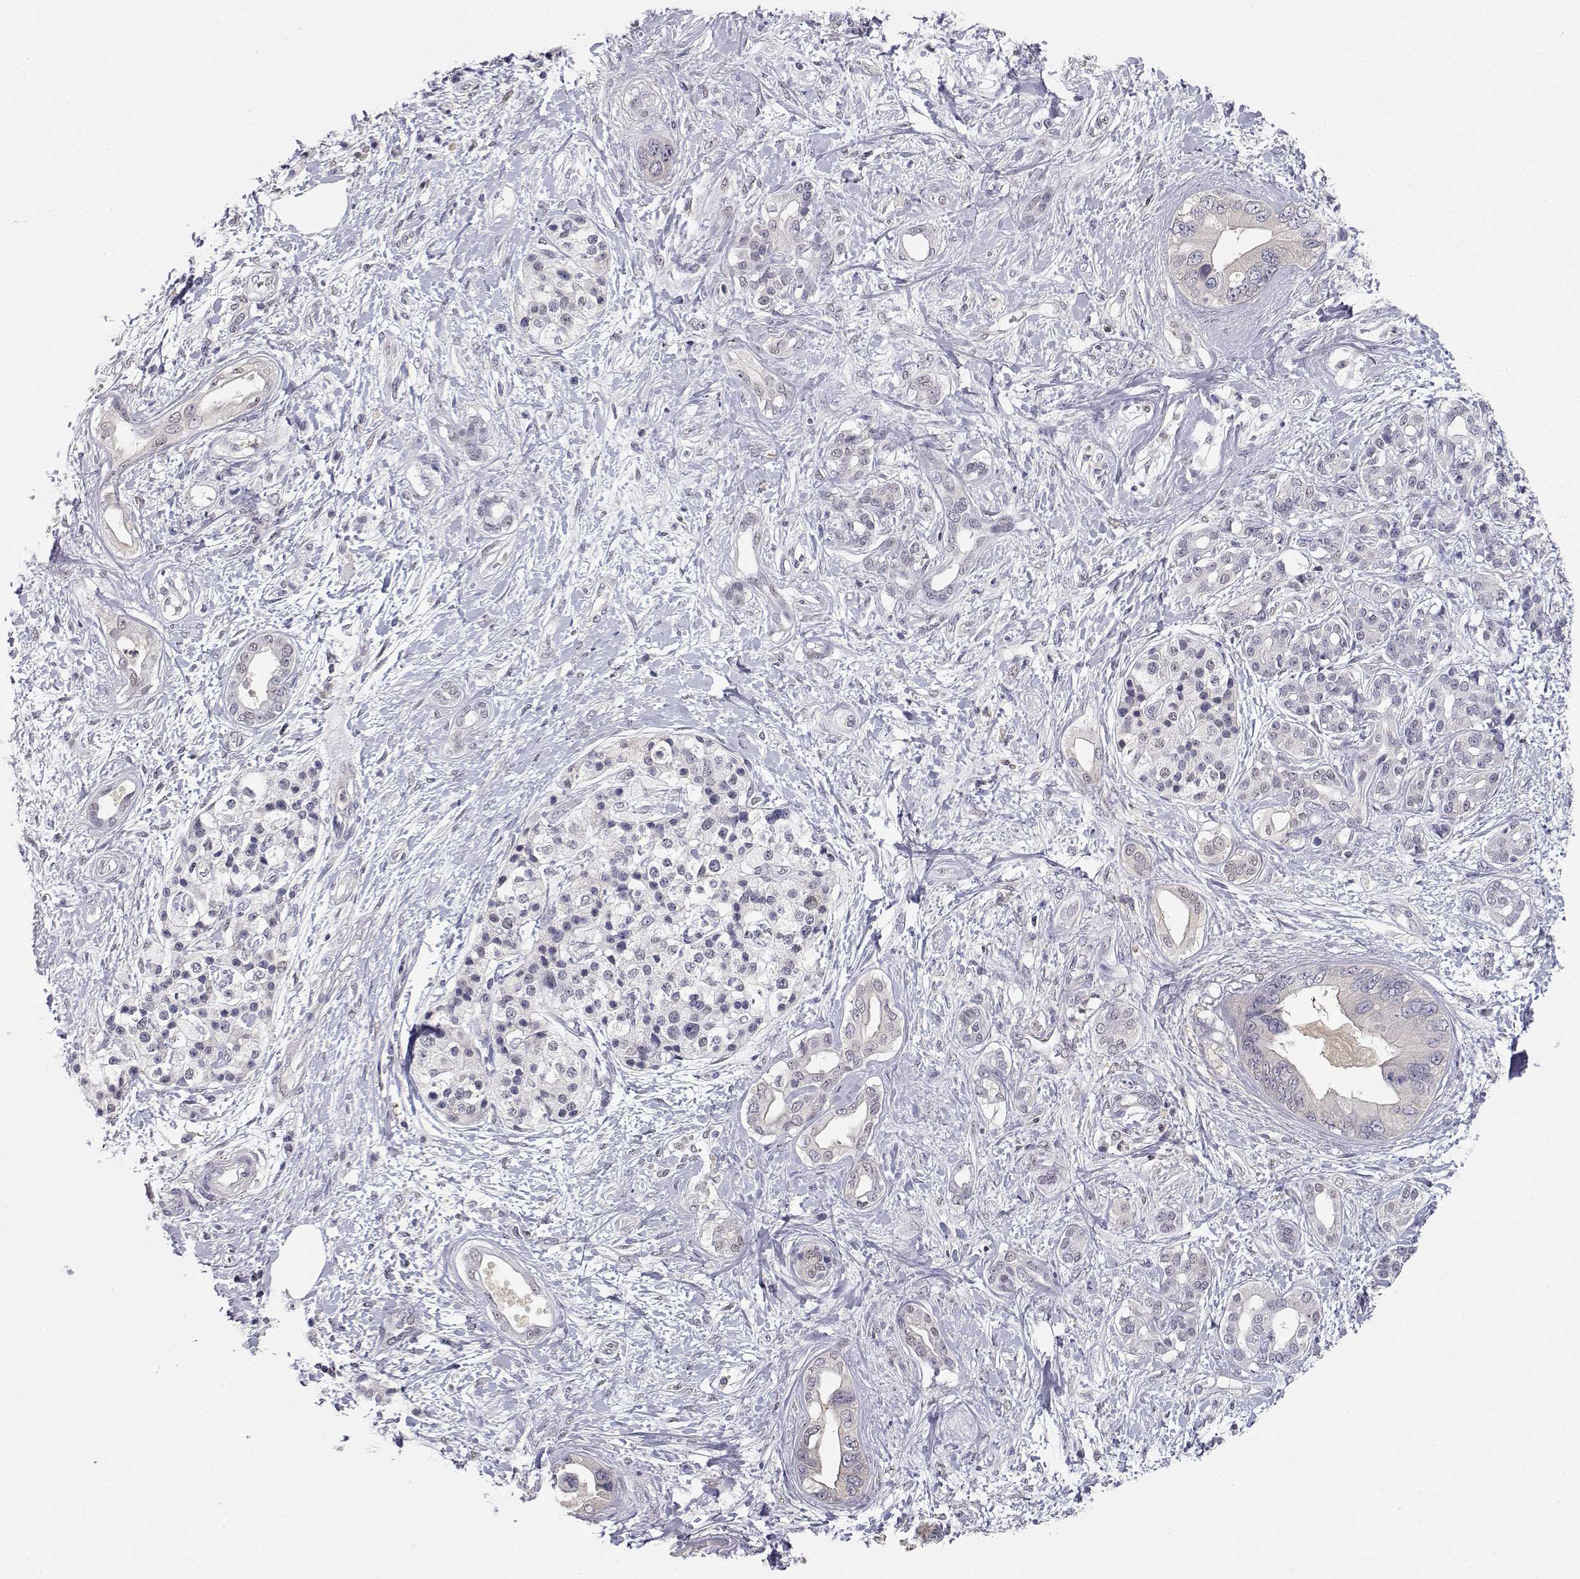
{"staining": {"intensity": "negative", "quantity": "none", "location": "none"}, "tissue": "pancreatic cancer", "cell_type": "Tumor cells", "image_type": "cancer", "snomed": [{"axis": "morphology", "description": "Adenocarcinoma, NOS"}, {"axis": "topography", "description": "Pancreas"}], "caption": "Adenocarcinoma (pancreatic) was stained to show a protein in brown. There is no significant positivity in tumor cells.", "gene": "ADA", "patient": {"sex": "female", "age": 56}}